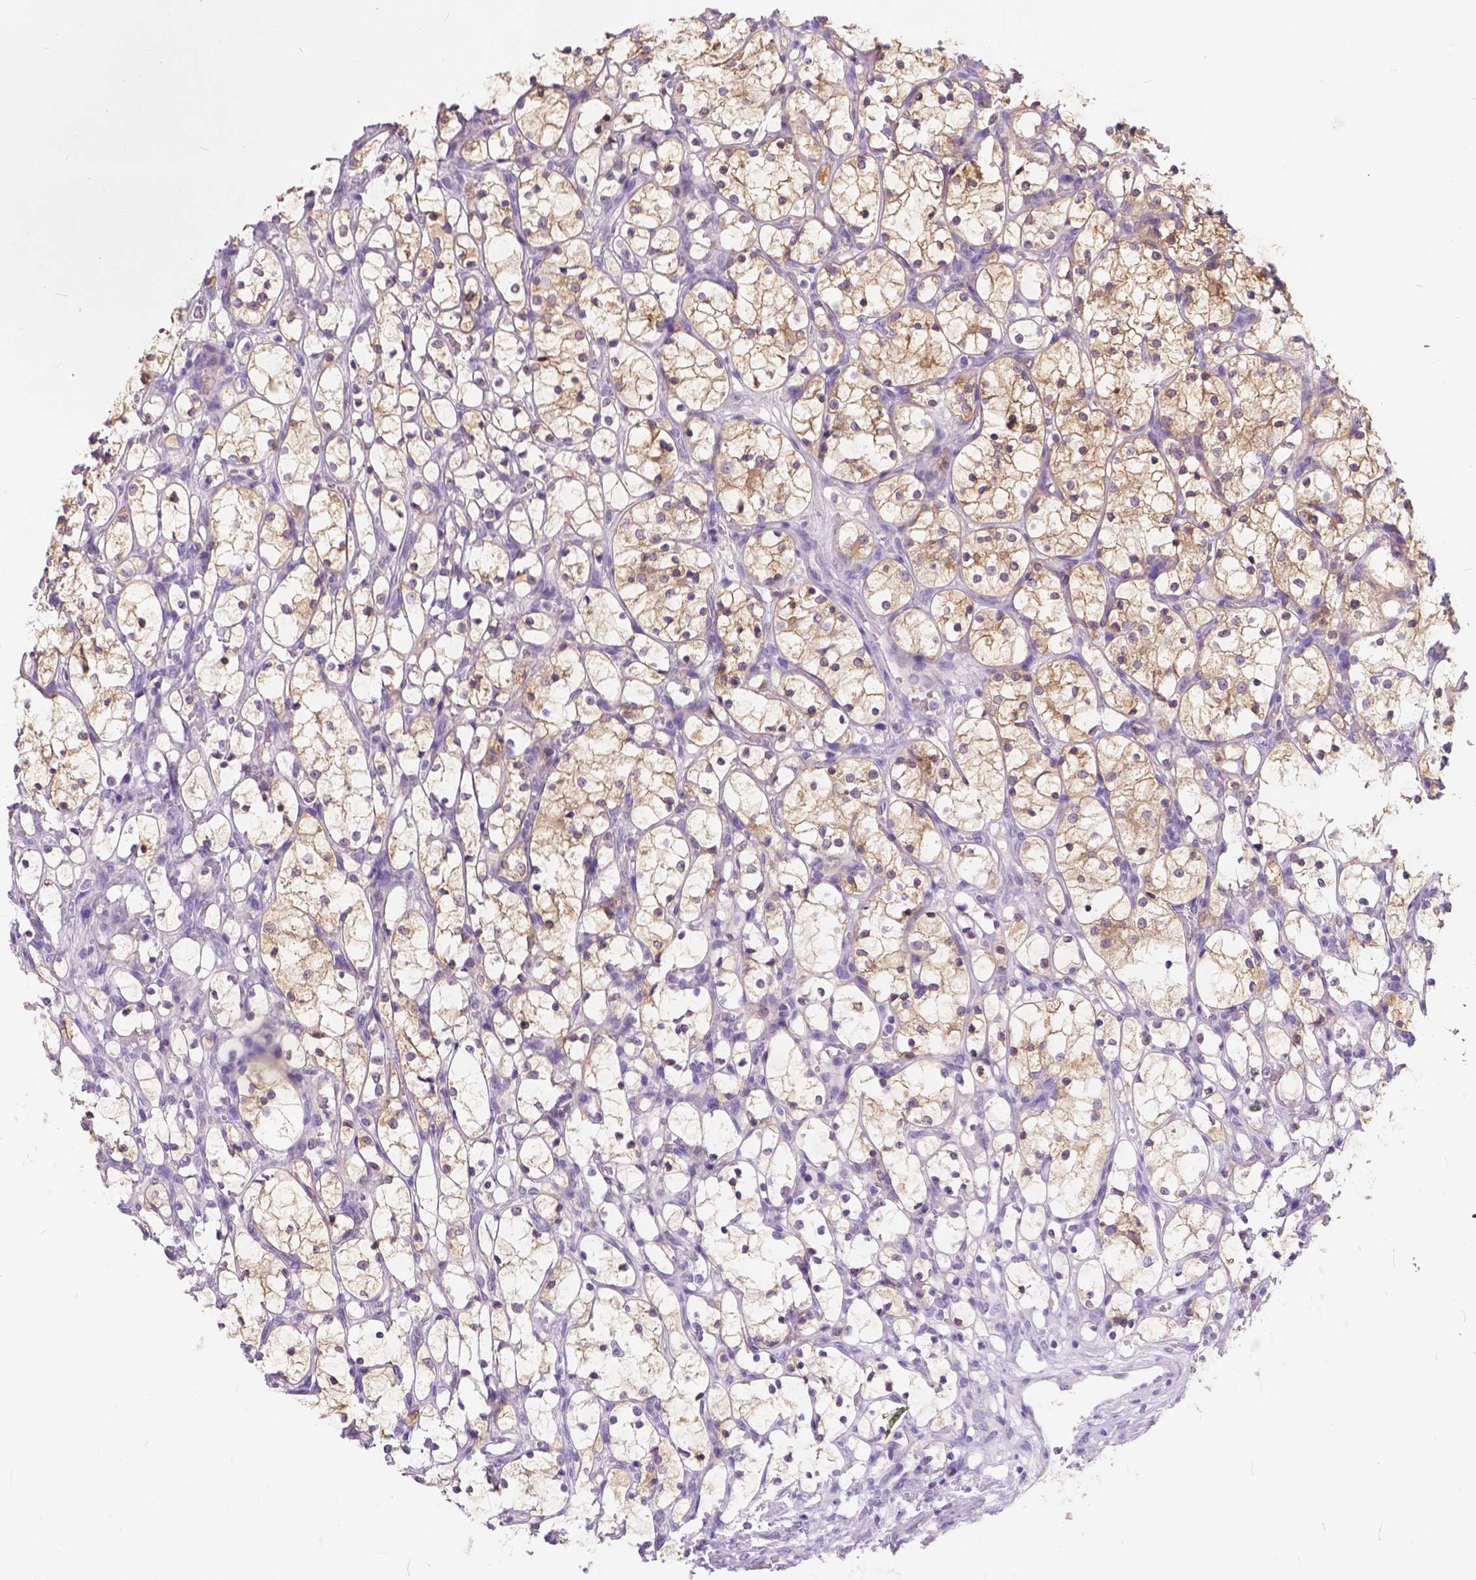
{"staining": {"intensity": "weak", "quantity": ">75%", "location": "cytoplasmic/membranous"}, "tissue": "renal cancer", "cell_type": "Tumor cells", "image_type": "cancer", "snomed": [{"axis": "morphology", "description": "Adenocarcinoma, NOS"}, {"axis": "topography", "description": "Kidney"}], "caption": "Immunohistochemistry micrograph of neoplastic tissue: human adenocarcinoma (renal) stained using immunohistochemistry demonstrates low levels of weak protein expression localized specifically in the cytoplasmic/membranous of tumor cells, appearing as a cytoplasmic/membranous brown color.", "gene": "PEX11G", "patient": {"sex": "female", "age": 69}}